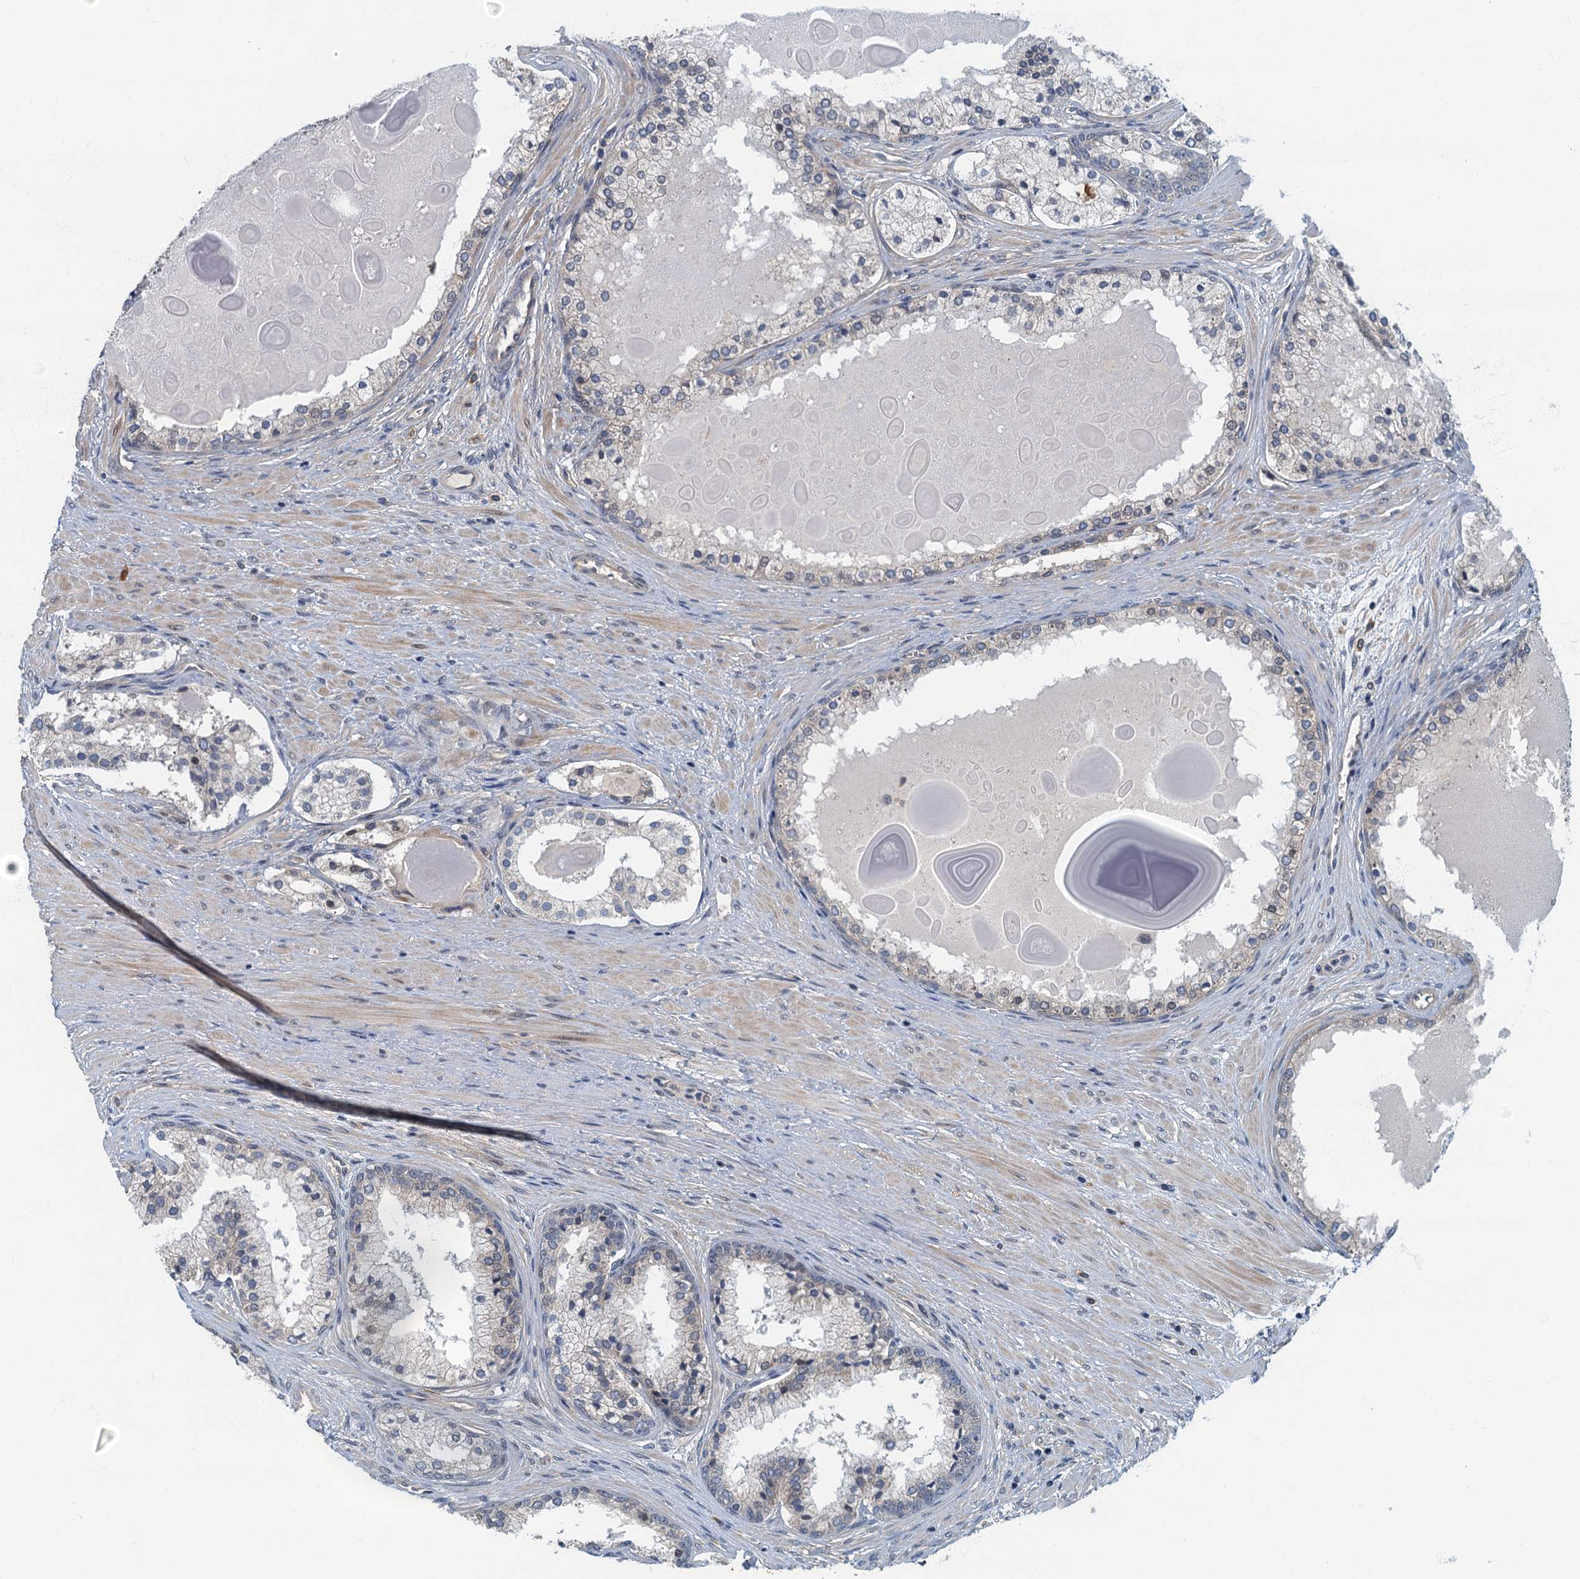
{"staining": {"intensity": "negative", "quantity": "none", "location": "none"}, "tissue": "prostate cancer", "cell_type": "Tumor cells", "image_type": "cancer", "snomed": [{"axis": "morphology", "description": "Adenocarcinoma, Low grade"}, {"axis": "topography", "description": "Prostate"}], "caption": "Immunohistochemical staining of human low-grade adenocarcinoma (prostate) reveals no significant positivity in tumor cells.", "gene": "CKAP2L", "patient": {"sex": "male", "age": 59}}